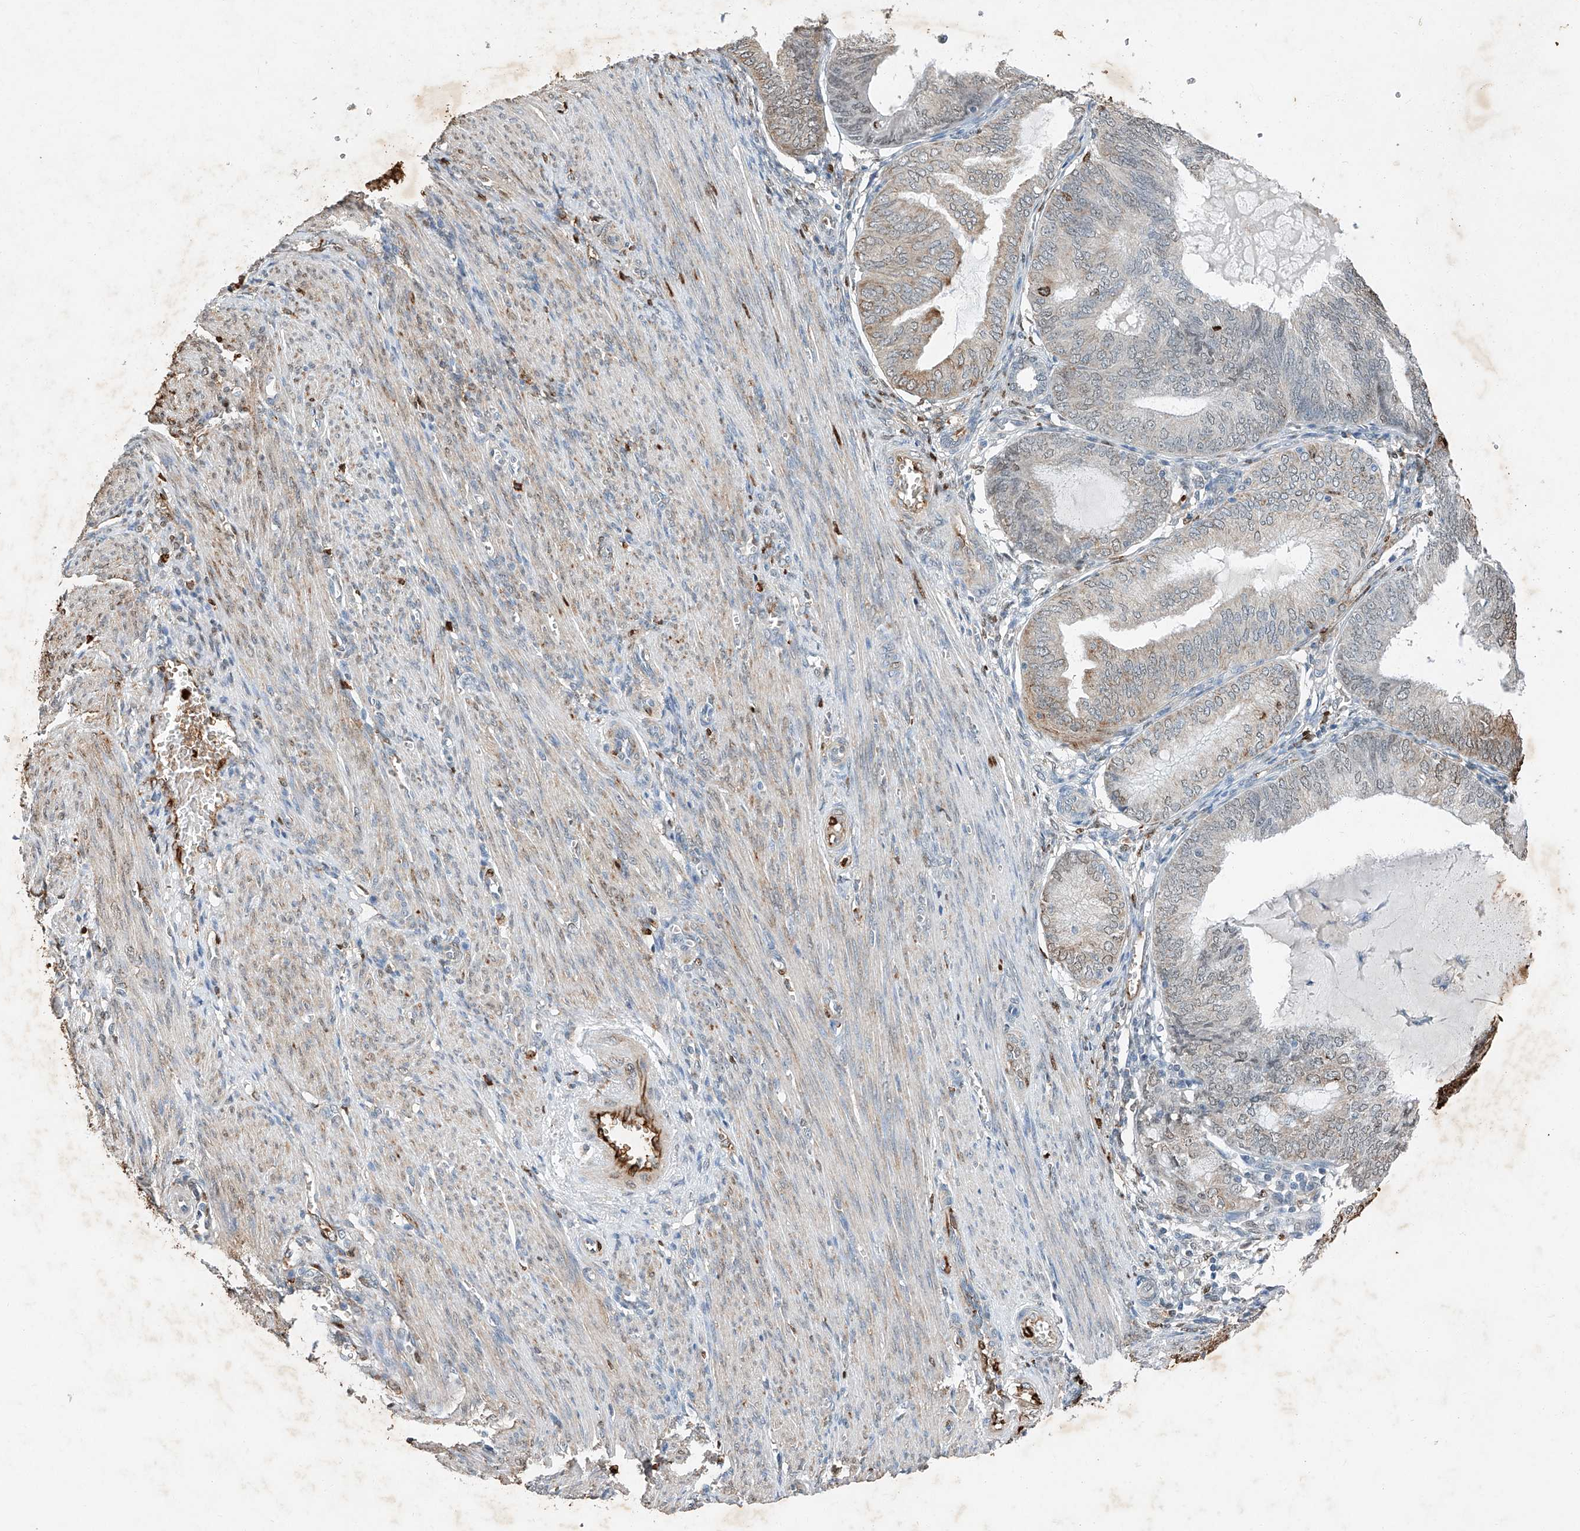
{"staining": {"intensity": "weak", "quantity": "<25%", "location": "cytoplasmic/membranous"}, "tissue": "endometrial cancer", "cell_type": "Tumor cells", "image_type": "cancer", "snomed": [{"axis": "morphology", "description": "Adenocarcinoma, NOS"}, {"axis": "topography", "description": "Endometrium"}], "caption": "Immunohistochemical staining of endometrial cancer displays no significant expression in tumor cells. Brightfield microscopy of immunohistochemistry (IHC) stained with DAB (3,3'-diaminobenzidine) (brown) and hematoxylin (blue), captured at high magnification.", "gene": "CTDP1", "patient": {"sex": "female", "age": 81}}